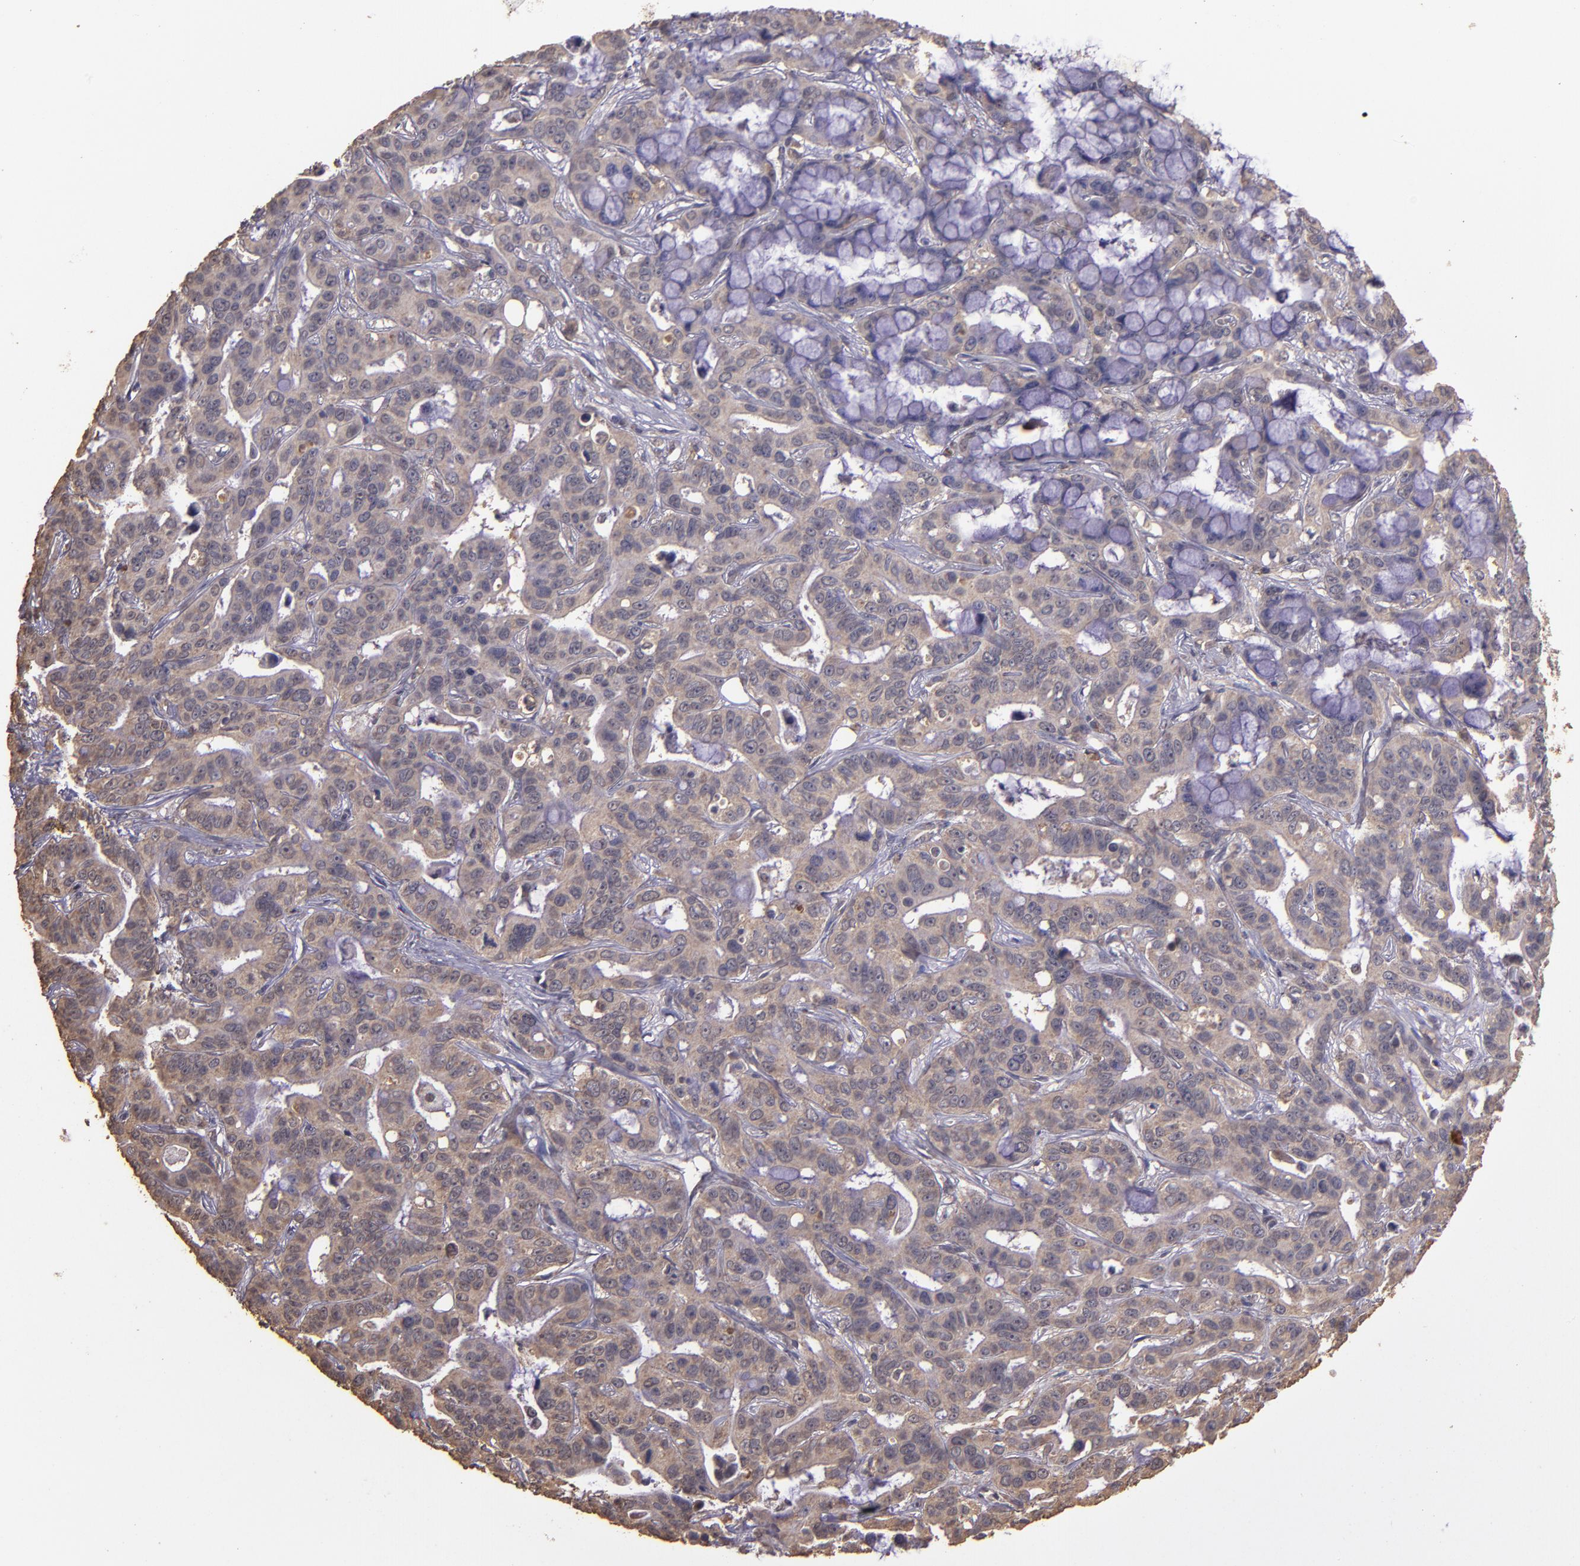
{"staining": {"intensity": "moderate", "quantity": ">75%", "location": "cytoplasmic/membranous"}, "tissue": "liver cancer", "cell_type": "Tumor cells", "image_type": "cancer", "snomed": [{"axis": "morphology", "description": "Cholangiocarcinoma"}, {"axis": "topography", "description": "Liver"}], "caption": "Liver cancer tissue shows moderate cytoplasmic/membranous staining in about >75% of tumor cells", "gene": "HECTD1", "patient": {"sex": "female", "age": 65}}